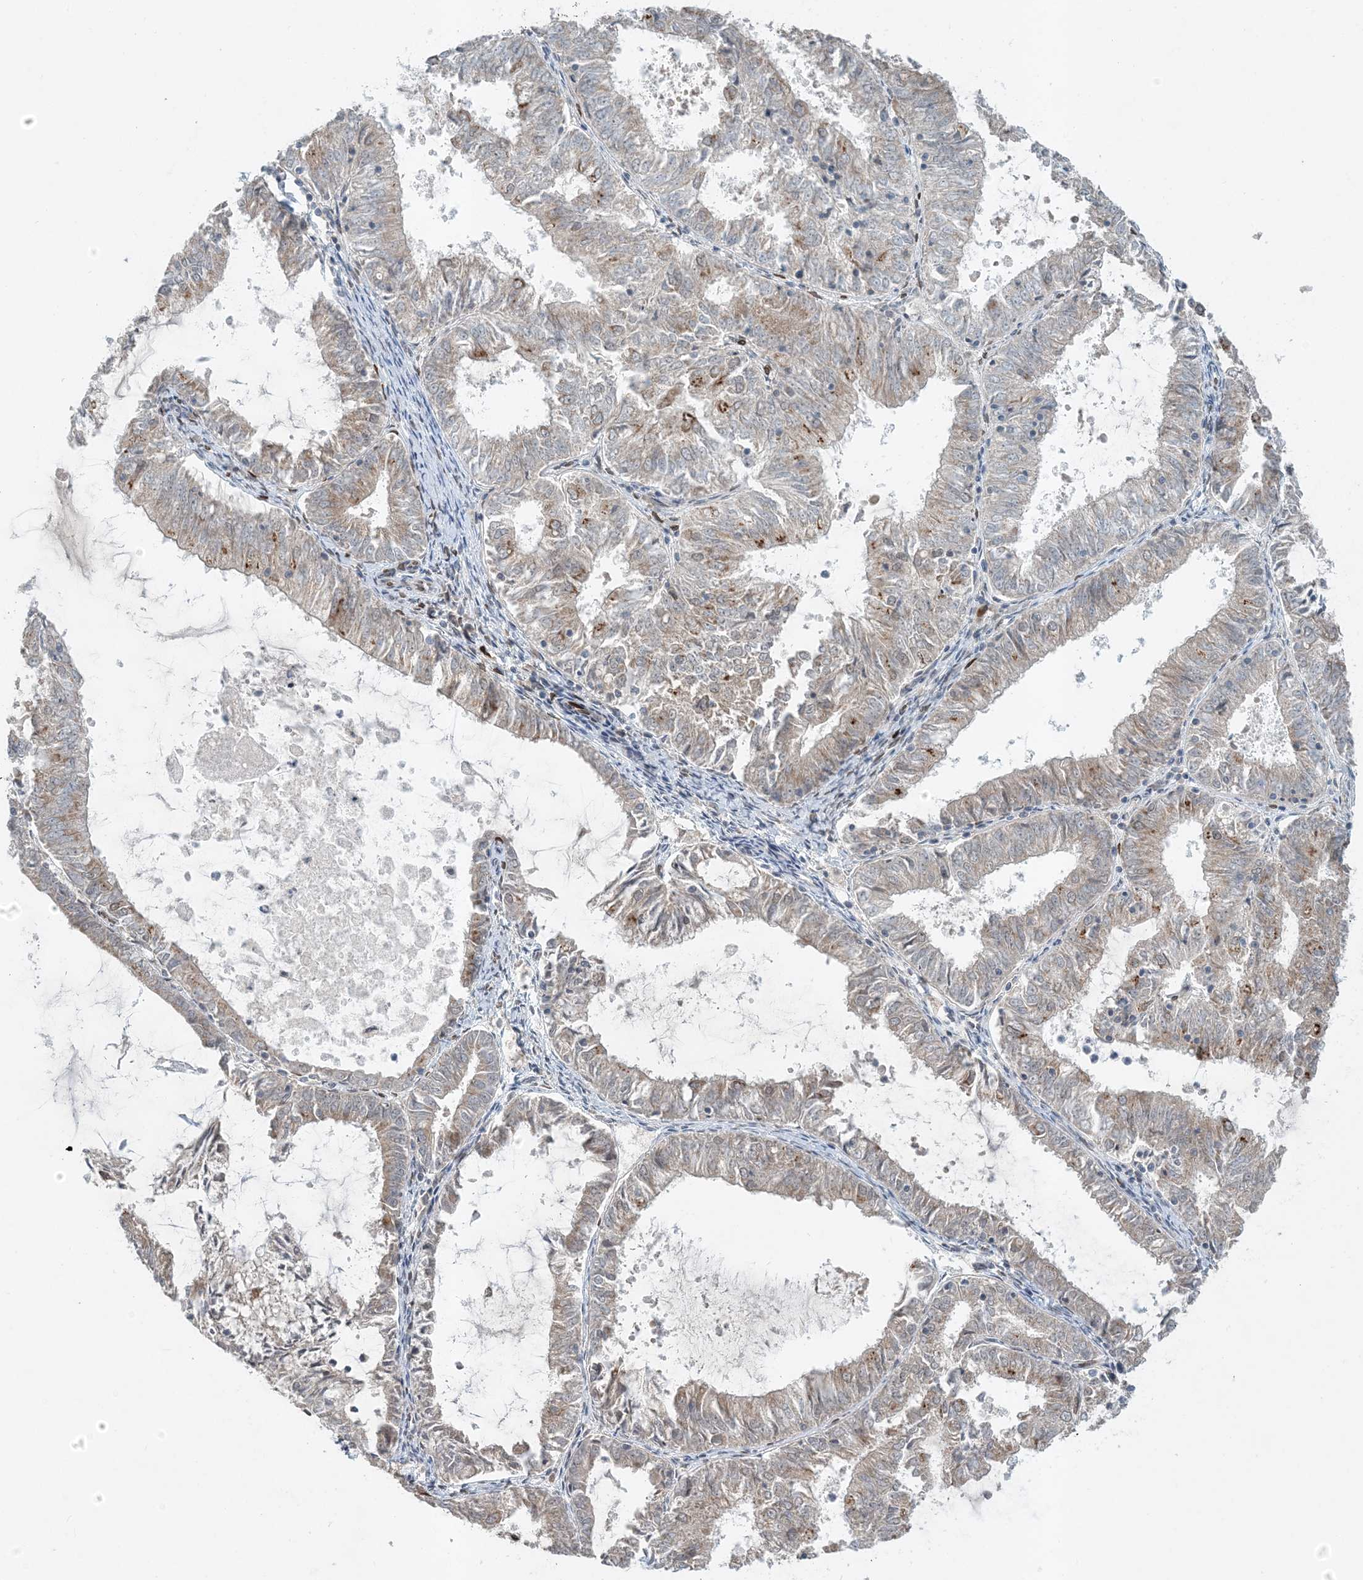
{"staining": {"intensity": "moderate", "quantity": "<25%", "location": "cytoplasmic/membranous"}, "tissue": "endometrial cancer", "cell_type": "Tumor cells", "image_type": "cancer", "snomed": [{"axis": "morphology", "description": "Adenocarcinoma, NOS"}, {"axis": "topography", "description": "Endometrium"}], "caption": "This is an image of immunohistochemistry (IHC) staining of endometrial cancer (adenocarcinoma), which shows moderate staining in the cytoplasmic/membranous of tumor cells.", "gene": "SLC35A2", "patient": {"sex": "female", "age": 57}}